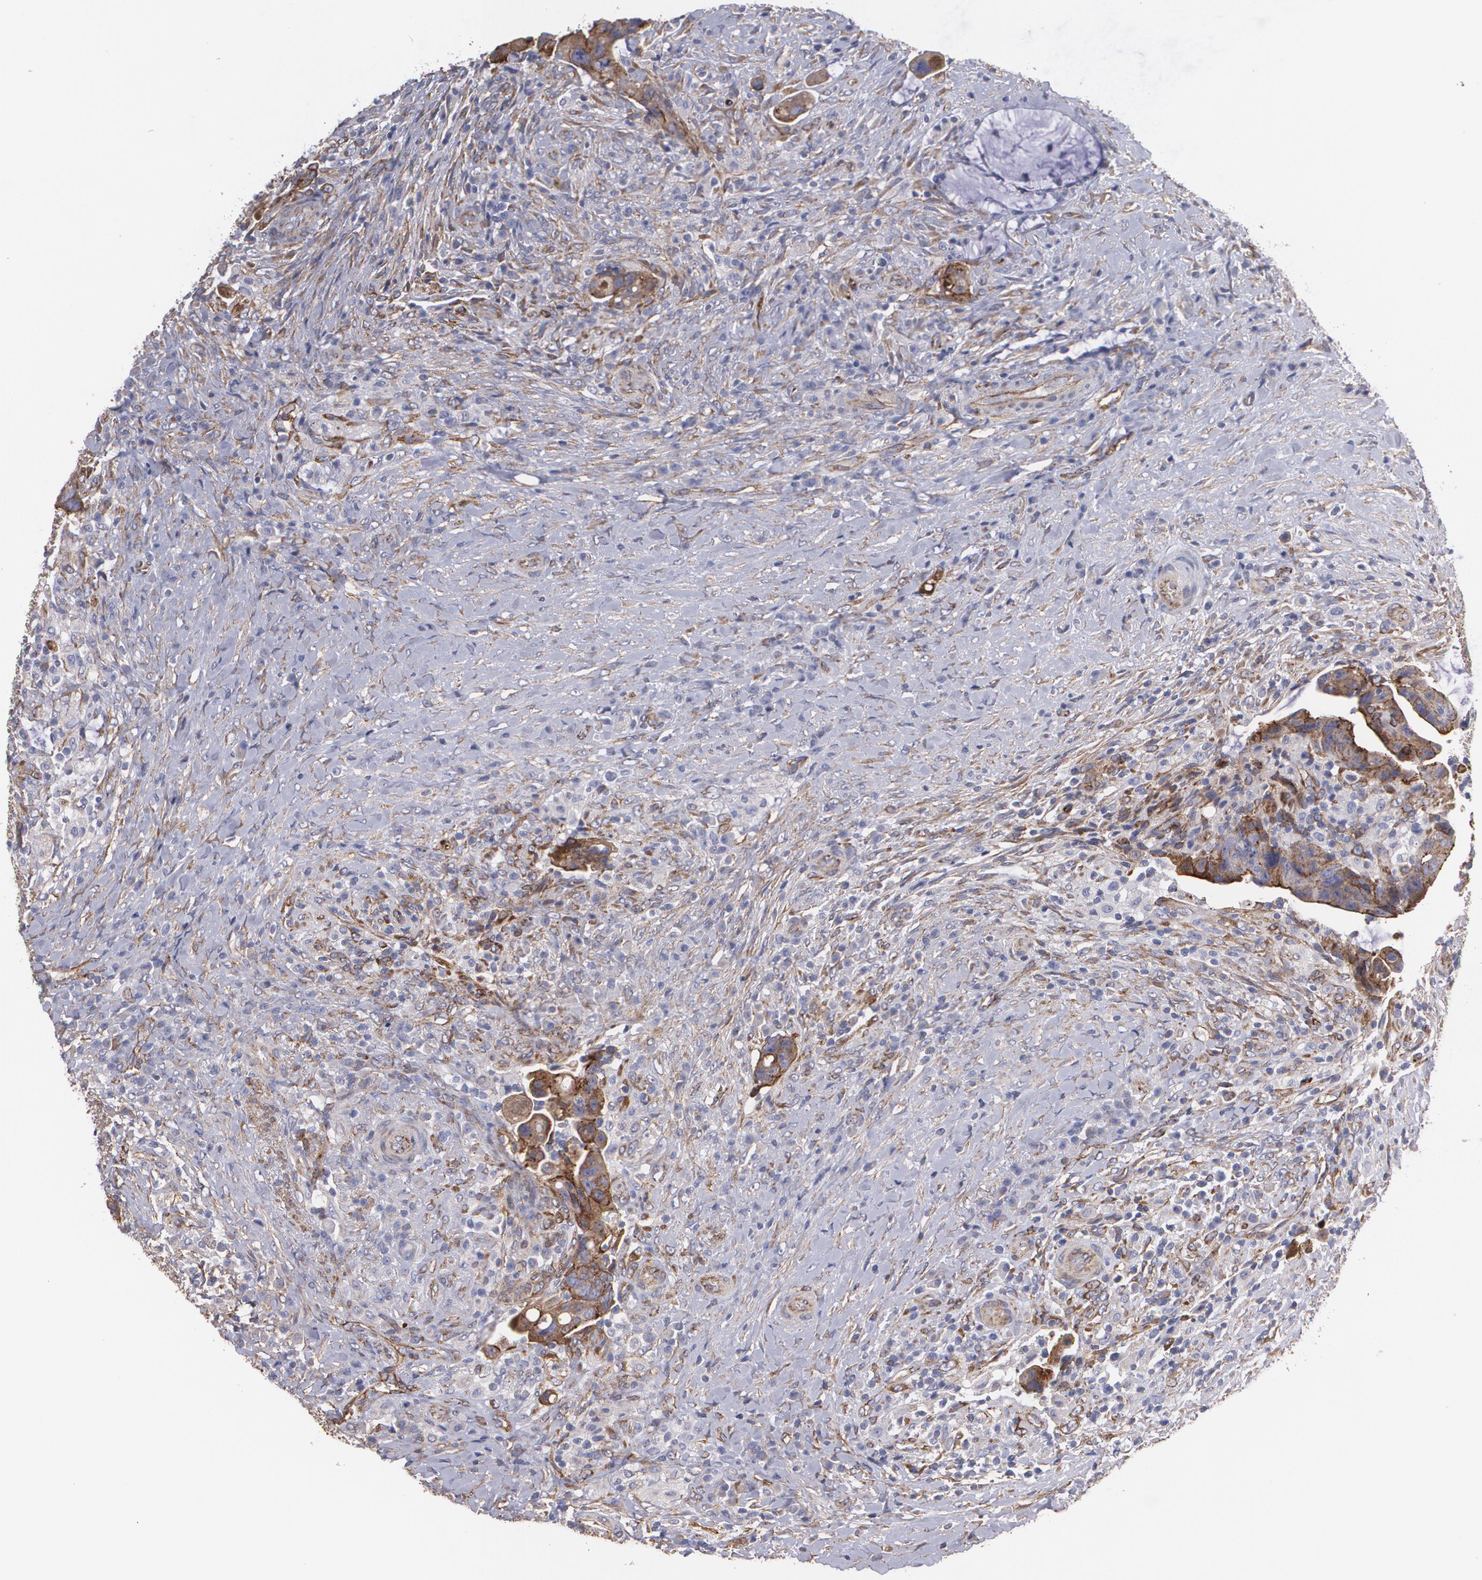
{"staining": {"intensity": "moderate", "quantity": ">75%", "location": "cytoplasmic/membranous"}, "tissue": "colorectal cancer", "cell_type": "Tumor cells", "image_type": "cancer", "snomed": [{"axis": "morphology", "description": "Adenocarcinoma, NOS"}, {"axis": "topography", "description": "Rectum"}], "caption": "IHC histopathology image of human colorectal cancer (adenocarcinoma) stained for a protein (brown), which displays medium levels of moderate cytoplasmic/membranous positivity in about >75% of tumor cells.", "gene": "TJP1", "patient": {"sex": "female", "age": 71}}